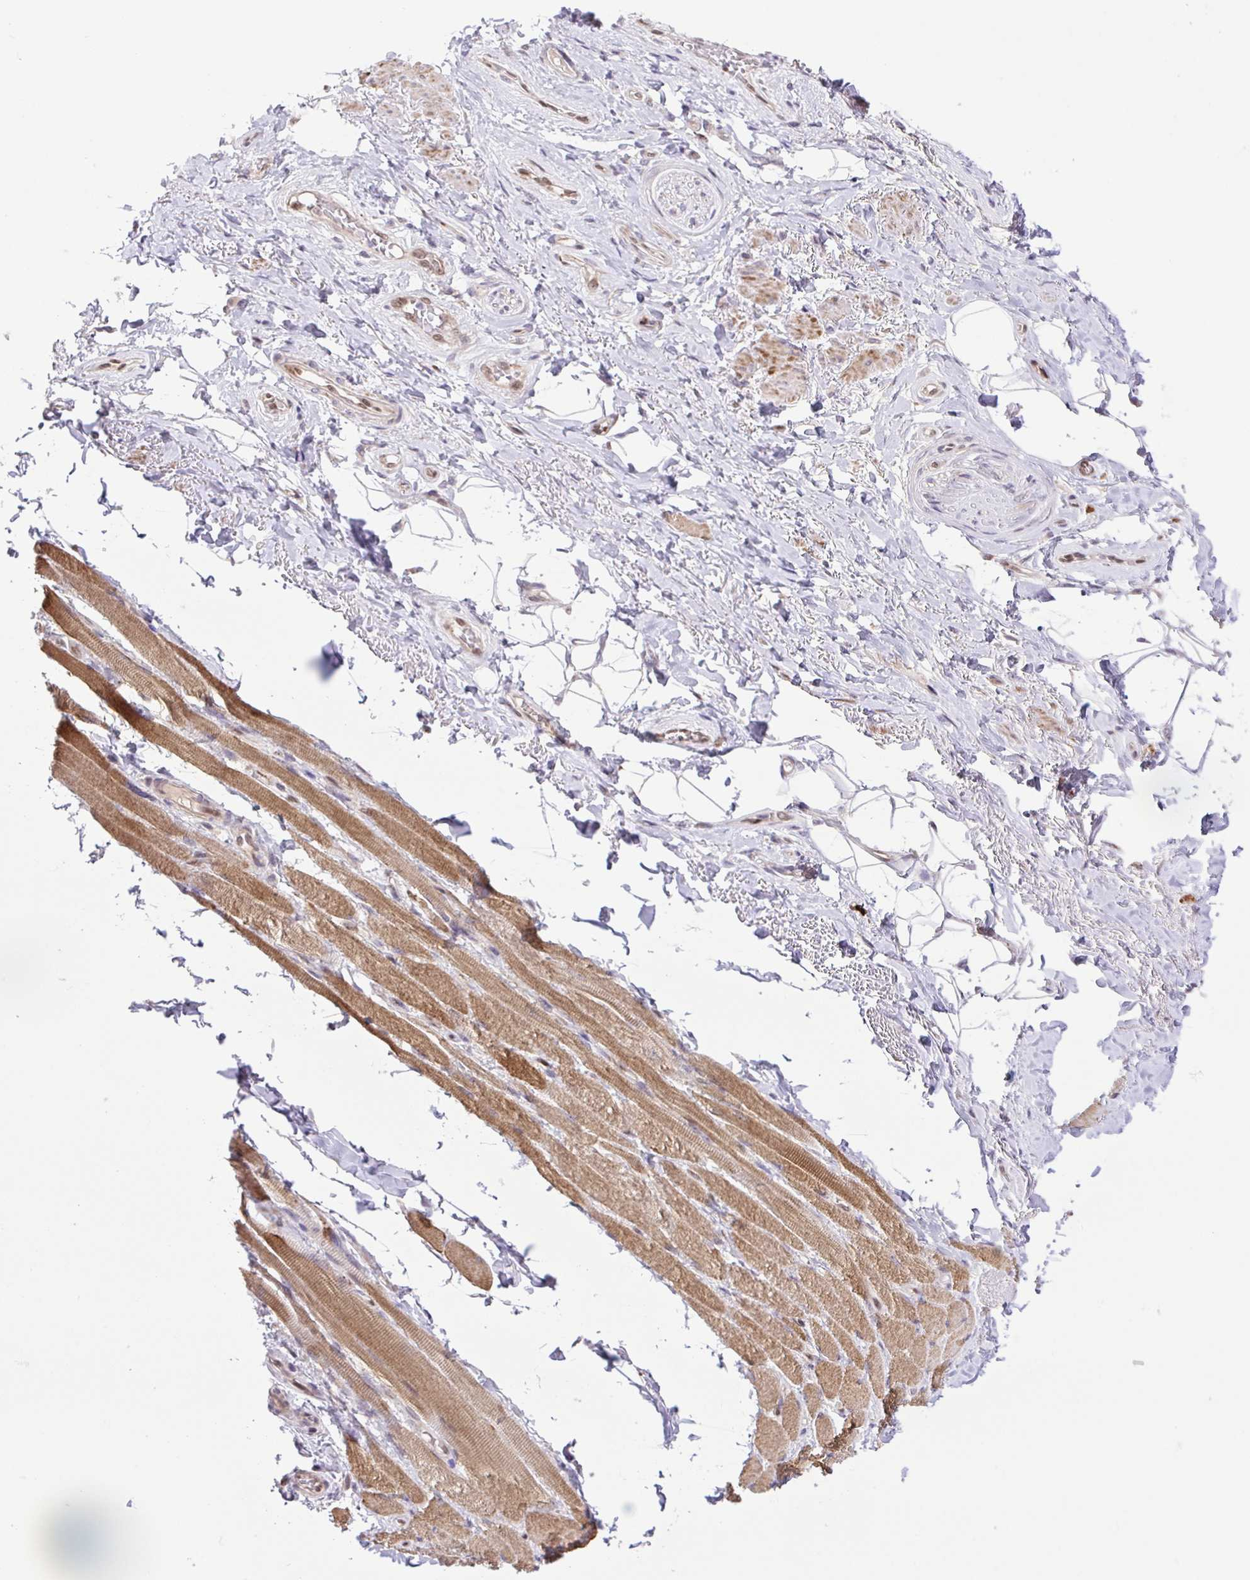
{"staining": {"intensity": "weak", "quantity": "<25%", "location": "cytoplasmic/membranous"}, "tissue": "adipose tissue", "cell_type": "Adipocytes", "image_type": "normal", "snomed": [{"axis": "morphology", "description": "Normal tissue, NOS"}, {"axis": "topography", "description": "Anal"}, {"axis": "topography", "description": "Peripheral nerve tissue"}], "caption": "Immunohistochemistry image of unremarkable human adipose tissue stained for a protein (brown), which demonstrates no expression in adipocytes.", "gene": "ERG", "patient": {"sex": "male", "age": 53}}